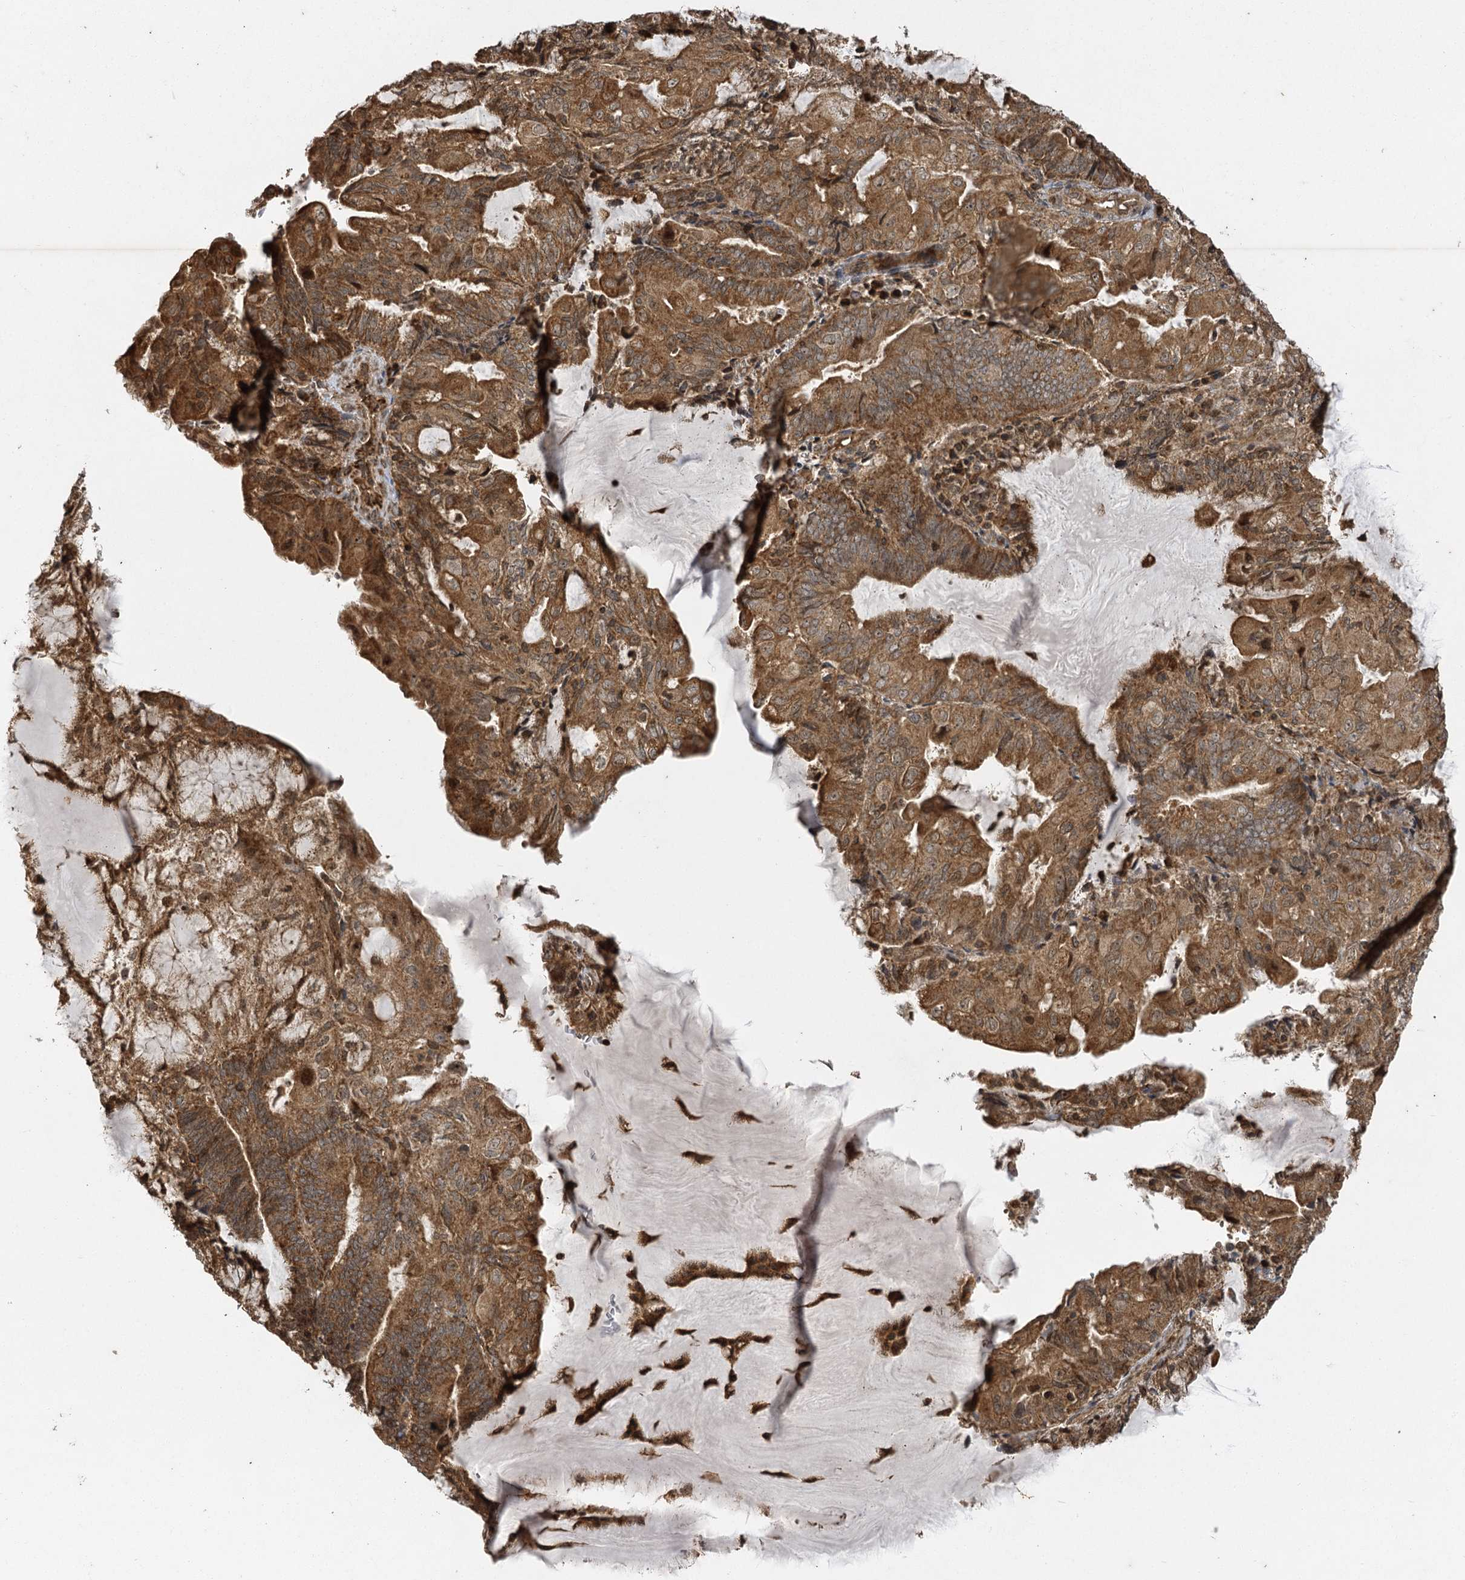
{"staining": {"intensity": "moderate", "quantity": ">75%", "location": "cytoplasmic/membranous"}, "tissue": "endometrial cancer", "cell_type": "Tumor cells", "image_type": "cancer", "snomed": [{"axis": "morphology", "description": "Adenocarcinoma, NOS"}, {"axis": "topography", "description": "Endometrium"}], "caption": "Protein staining of adenocarcinoma (endometrial) tissue exhibits moderate cytoplasmic/membranous staining in approximately >75% of tumor cells.", "gene": "IL11RA", "patient": {"sex": "female", "age": 81}}